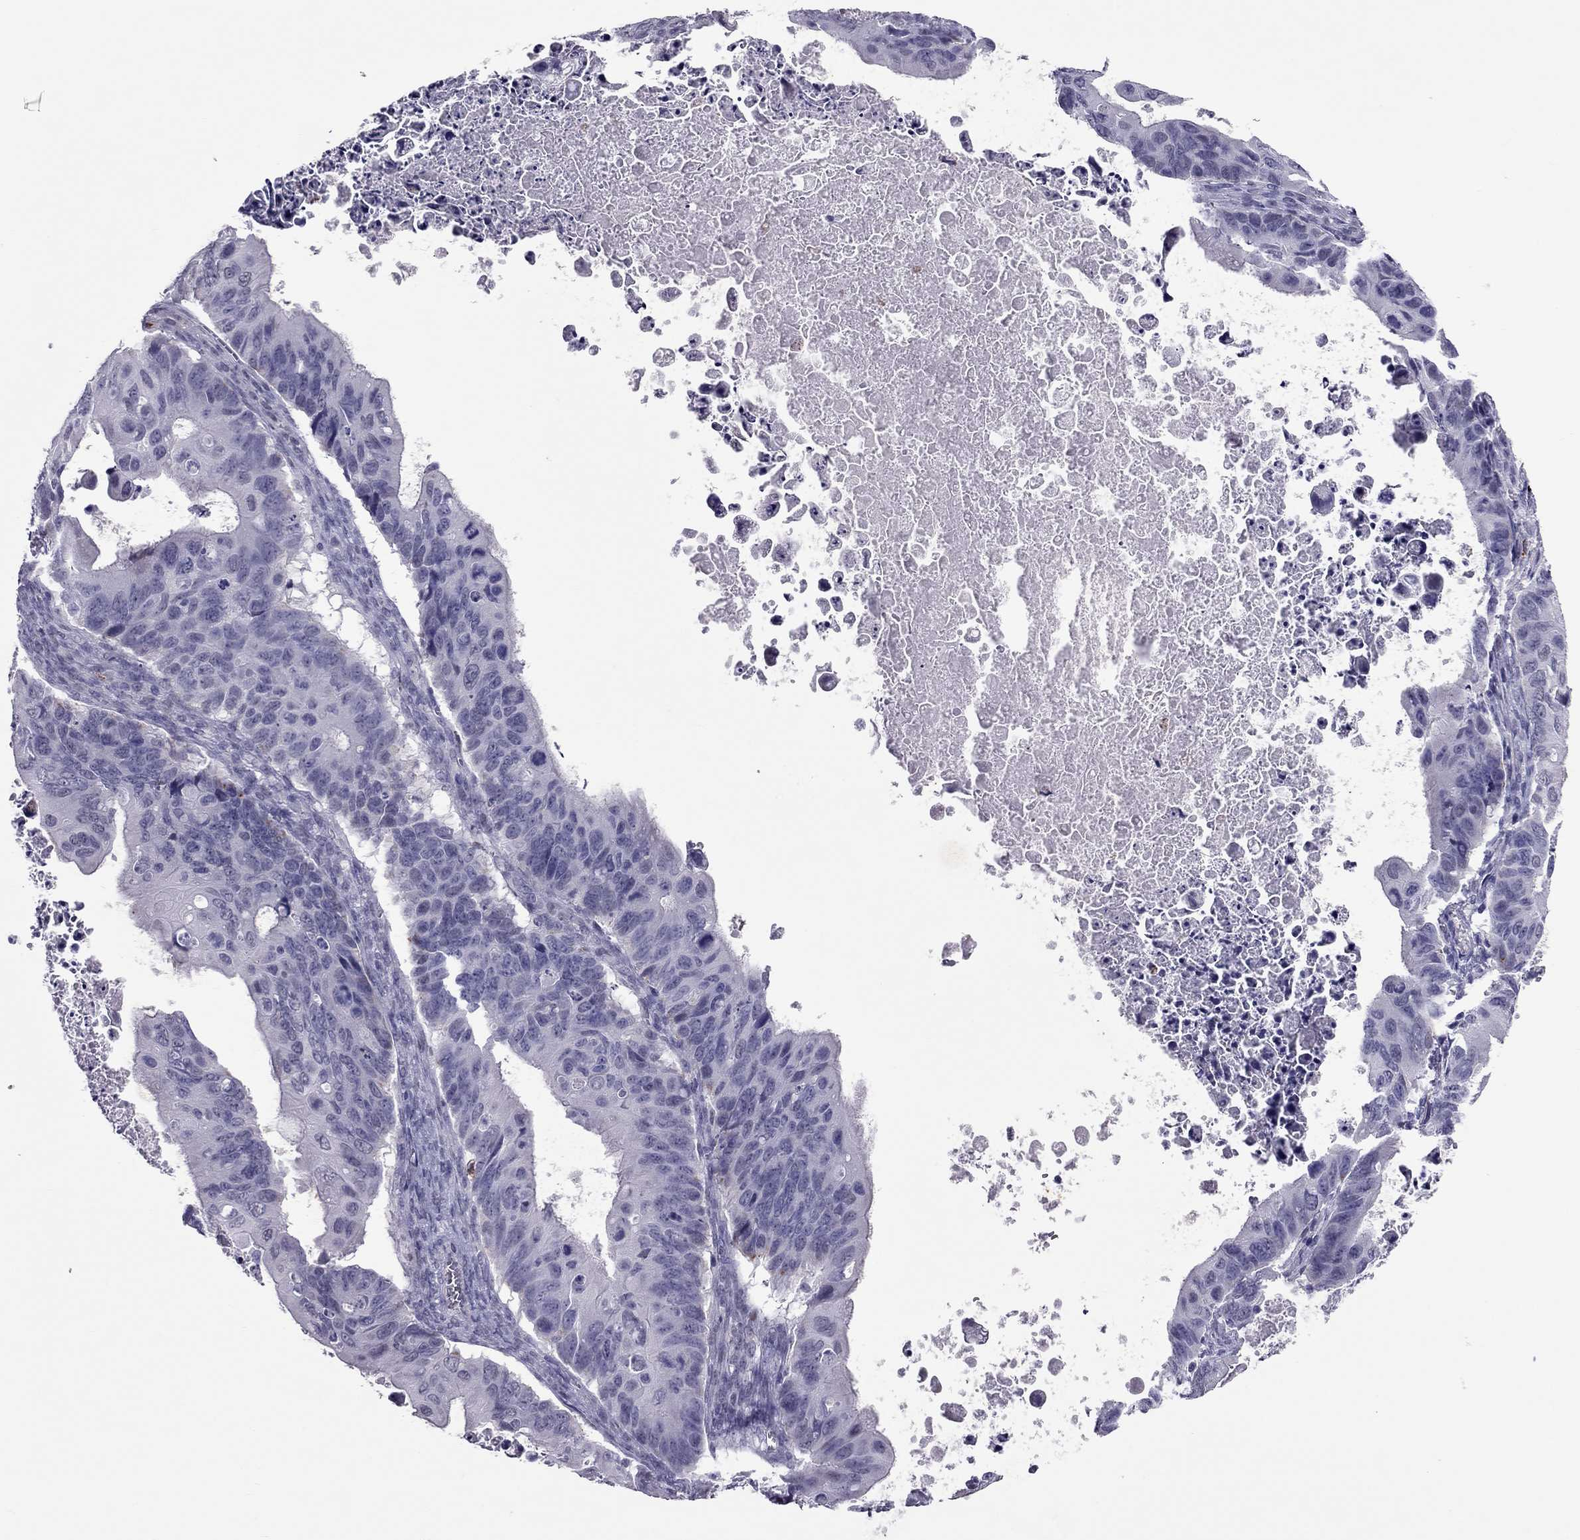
{"staining": {"intensity": "negative", "quantity": "none", "location": "none"}, "tissue": "ovarian cancer", "cell_type": "Tumor cells", "image_type": "cancer", "snomed": [{"axis": "morphology", "description": "Cystadenocarcinoma, mucinous, NOS"}, {"axis": "topography", "description": "Ovary"}], "caption": "Ovarian mucinous cystadenocarcinoma stained for a protein using immunohistochemistry (IHC) exhibits no expression tumor cells.", "gene": "CCL27", "patient": {"sex": "female", "age": 64}}